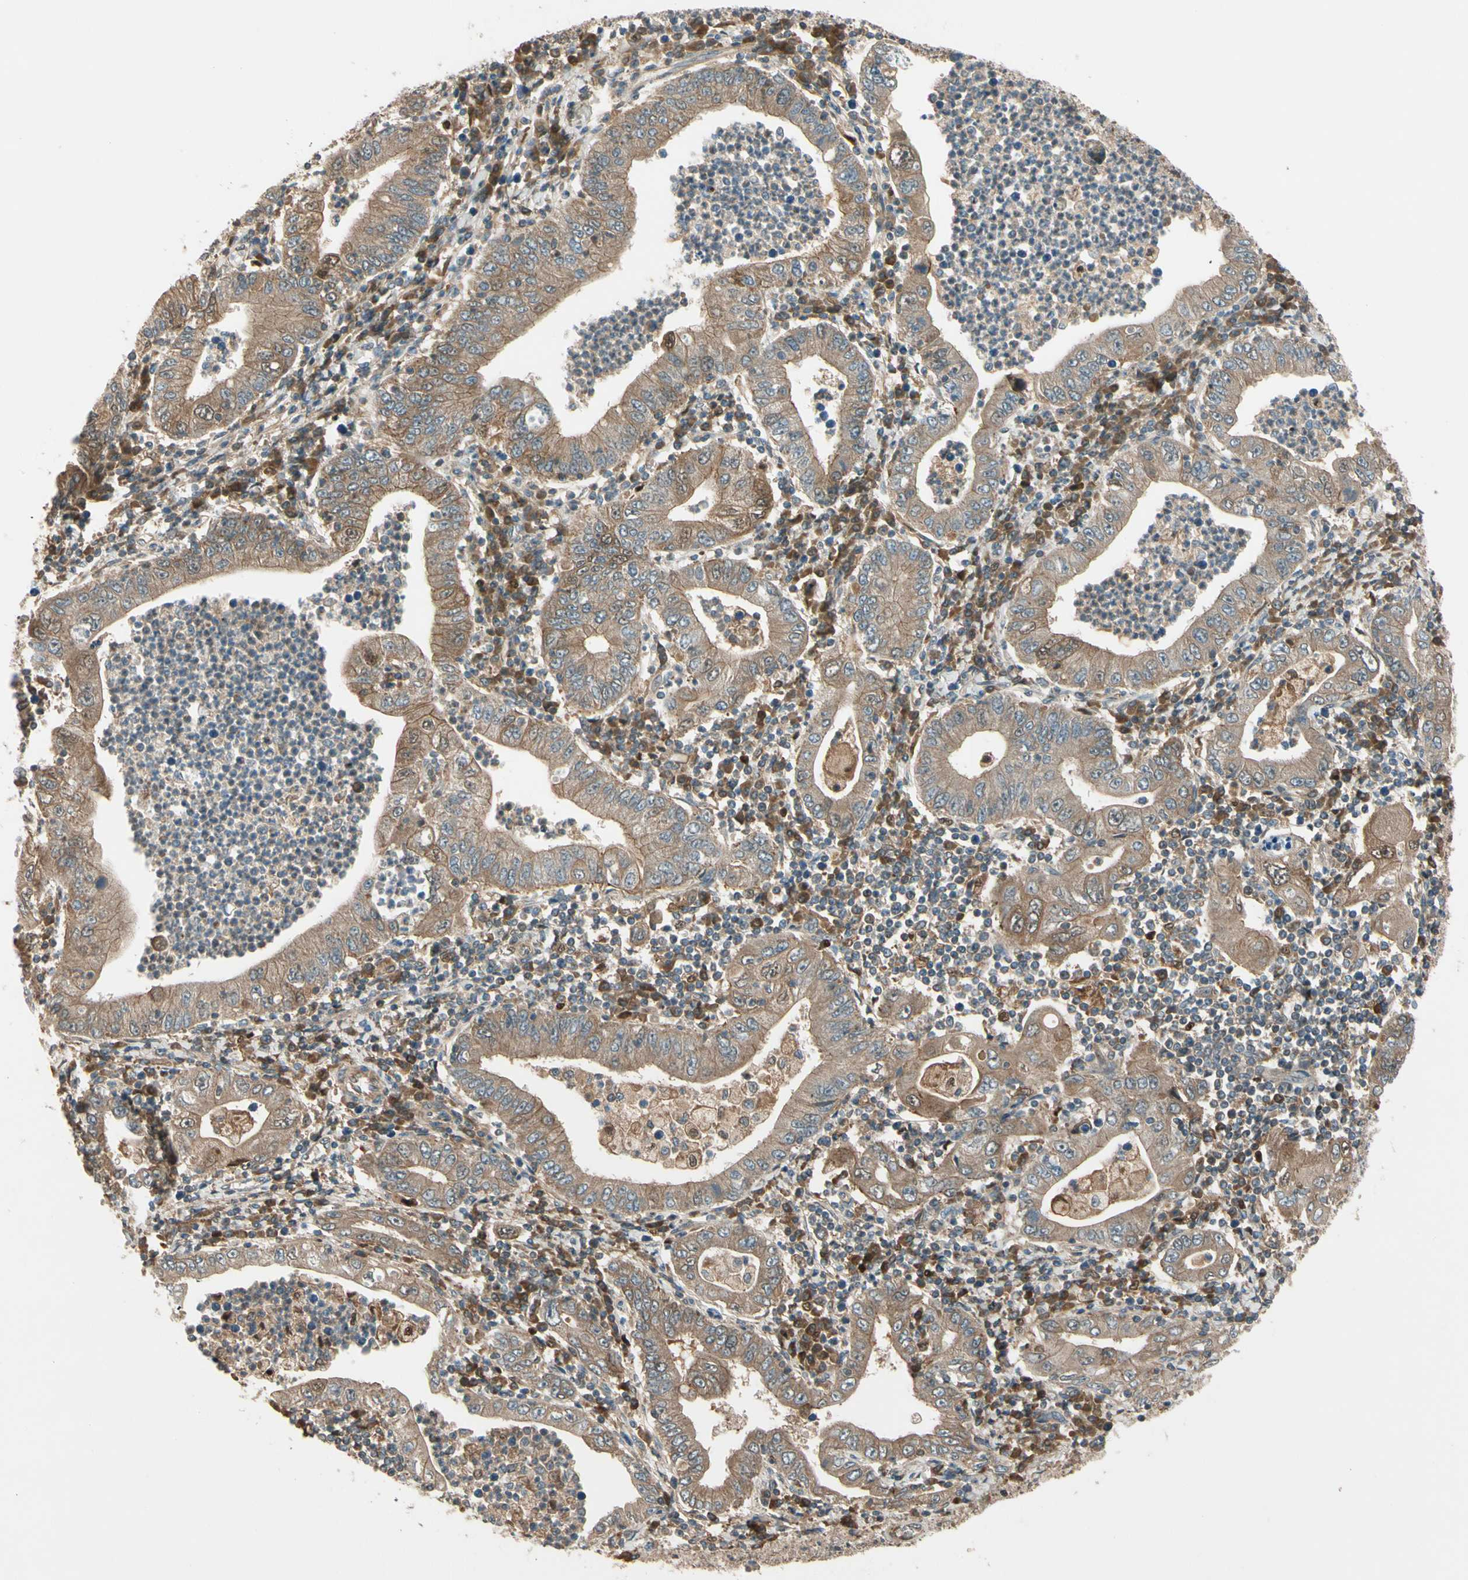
{"staining": {"intensity": "moderate", "quantity": ">75%", "location": "cytoplasmic/membranous"}, "tissue": "stomach cancer", "cell_type": "Tumor cells", "image_type": "cancer", "snomed": [{"axis": "morphology", "description": "Normal tissue, NOS"}, {"axis": "morphology", "description": "Adenocarcinoma, NOS"}, {"axis": "topography", "description": "Esophagus"}, {"axis": "topography", "description": "Stomach, upper"}, {"axis": "topography", "description": "Peripheral nerve tissue"}], "caption": "The immunohistochemical stain labels moderate cytoplasmic/membranous staining in tumor cells of stomach cancer tissue. Immunohistochemistry stains the protein in brown and the nuclei are stained blue.", "gene": "ACVR1C", "patient": {"sex": "male", "age": 62}}